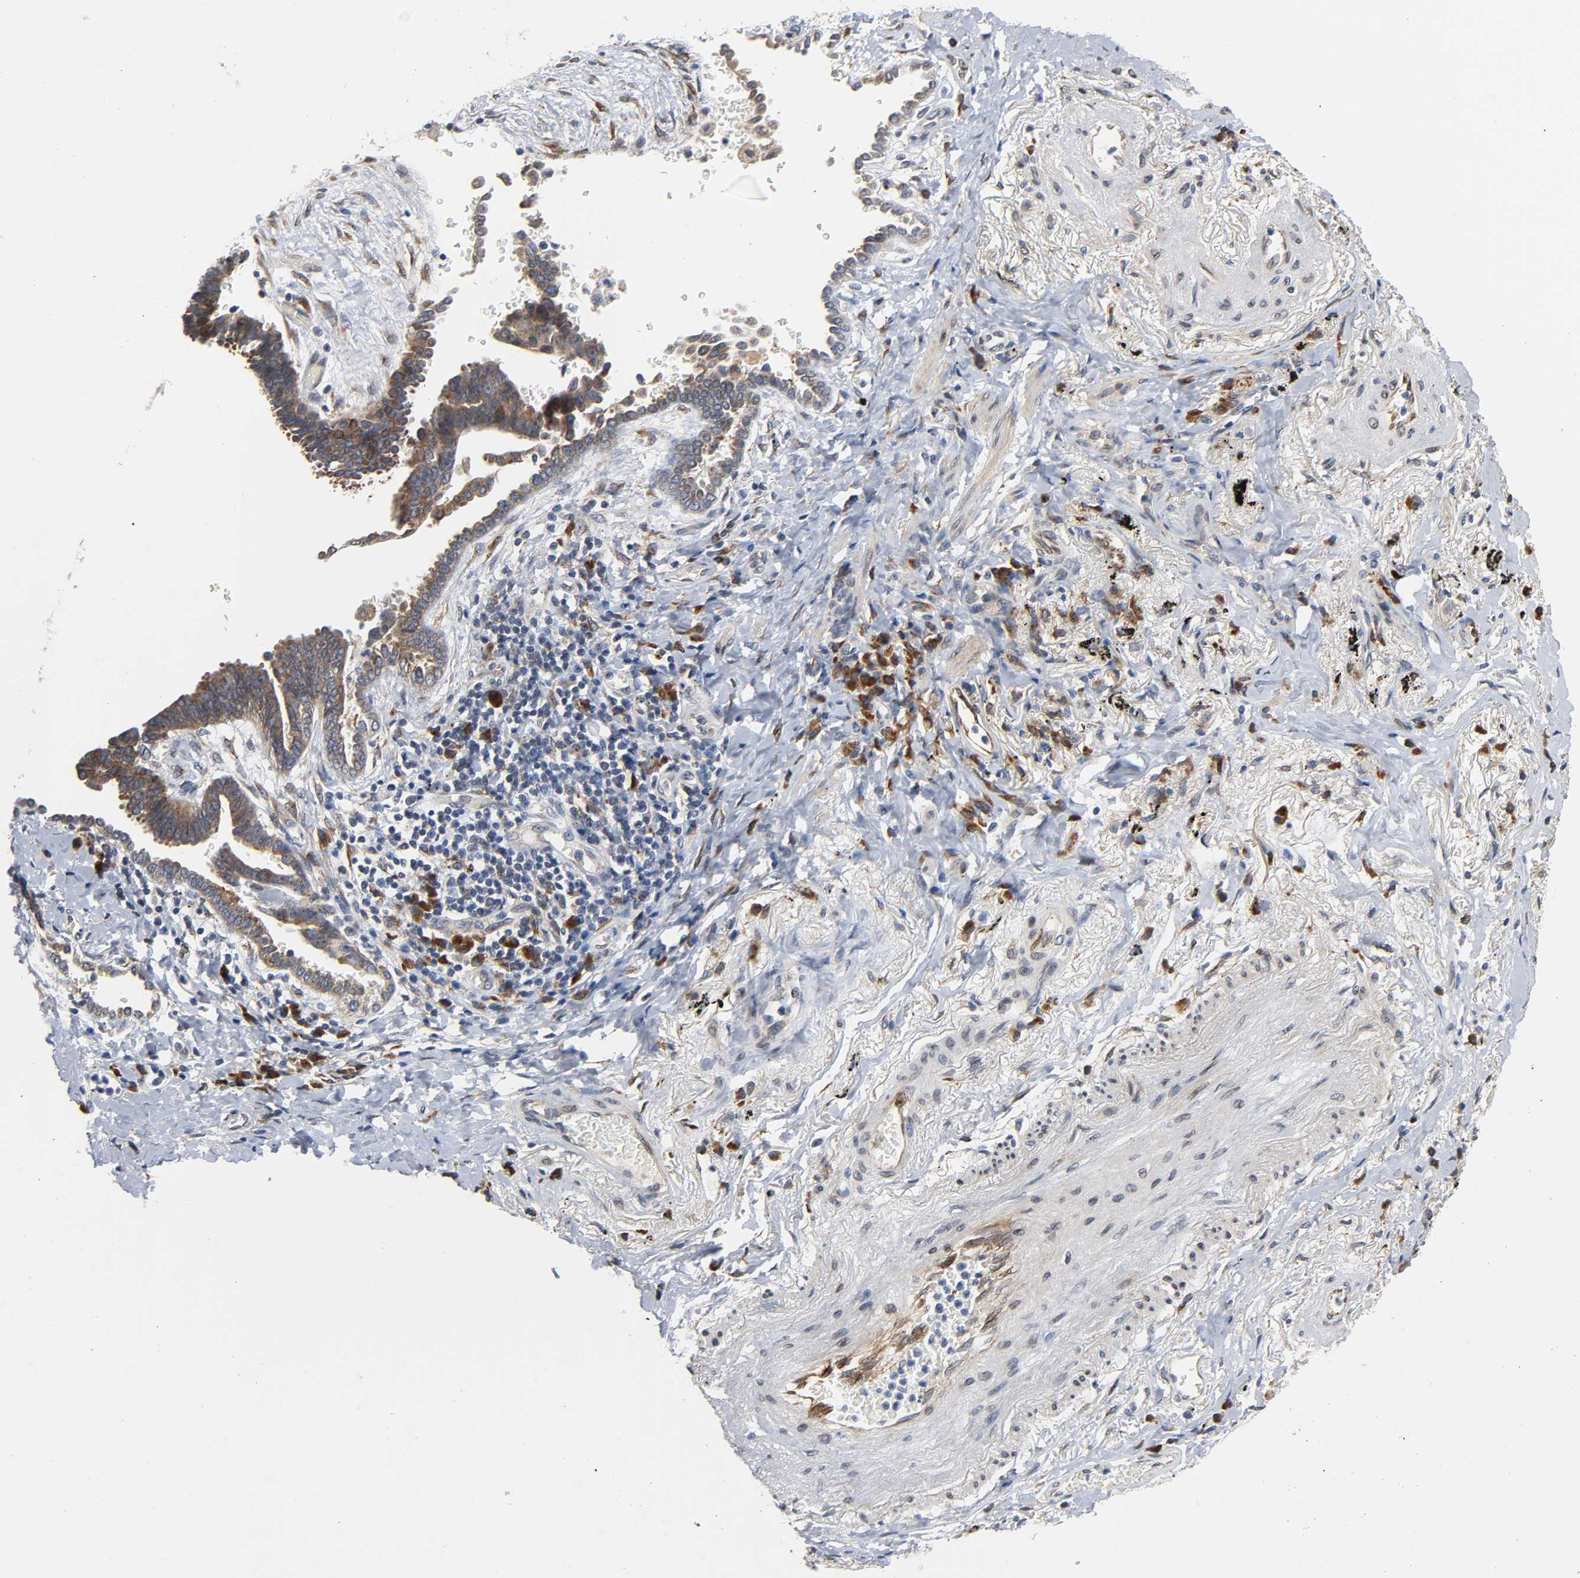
{"staining": {"intensity": "moderate", "quantity": ">75%", "location": "cytoplasmic/membranous"}, "tissue": "lung cancer", "cell_type": "Tumor cells", "image_type": "cancer", "snomed": [{"axis": "morphology", "description": "Adenocarcinoma, NOS"}, {"axis": "topography", "description": "Lung"}], "caption": "Protein analysis of lung cancer (adenocarcinoma) tissue shows moderate cytoplasmic/membranous expression in about >75% of tumor cells. Nuclei are stained in blue.", "gene": "ASB6", "patient": {"sex": "female", "age": 64}}